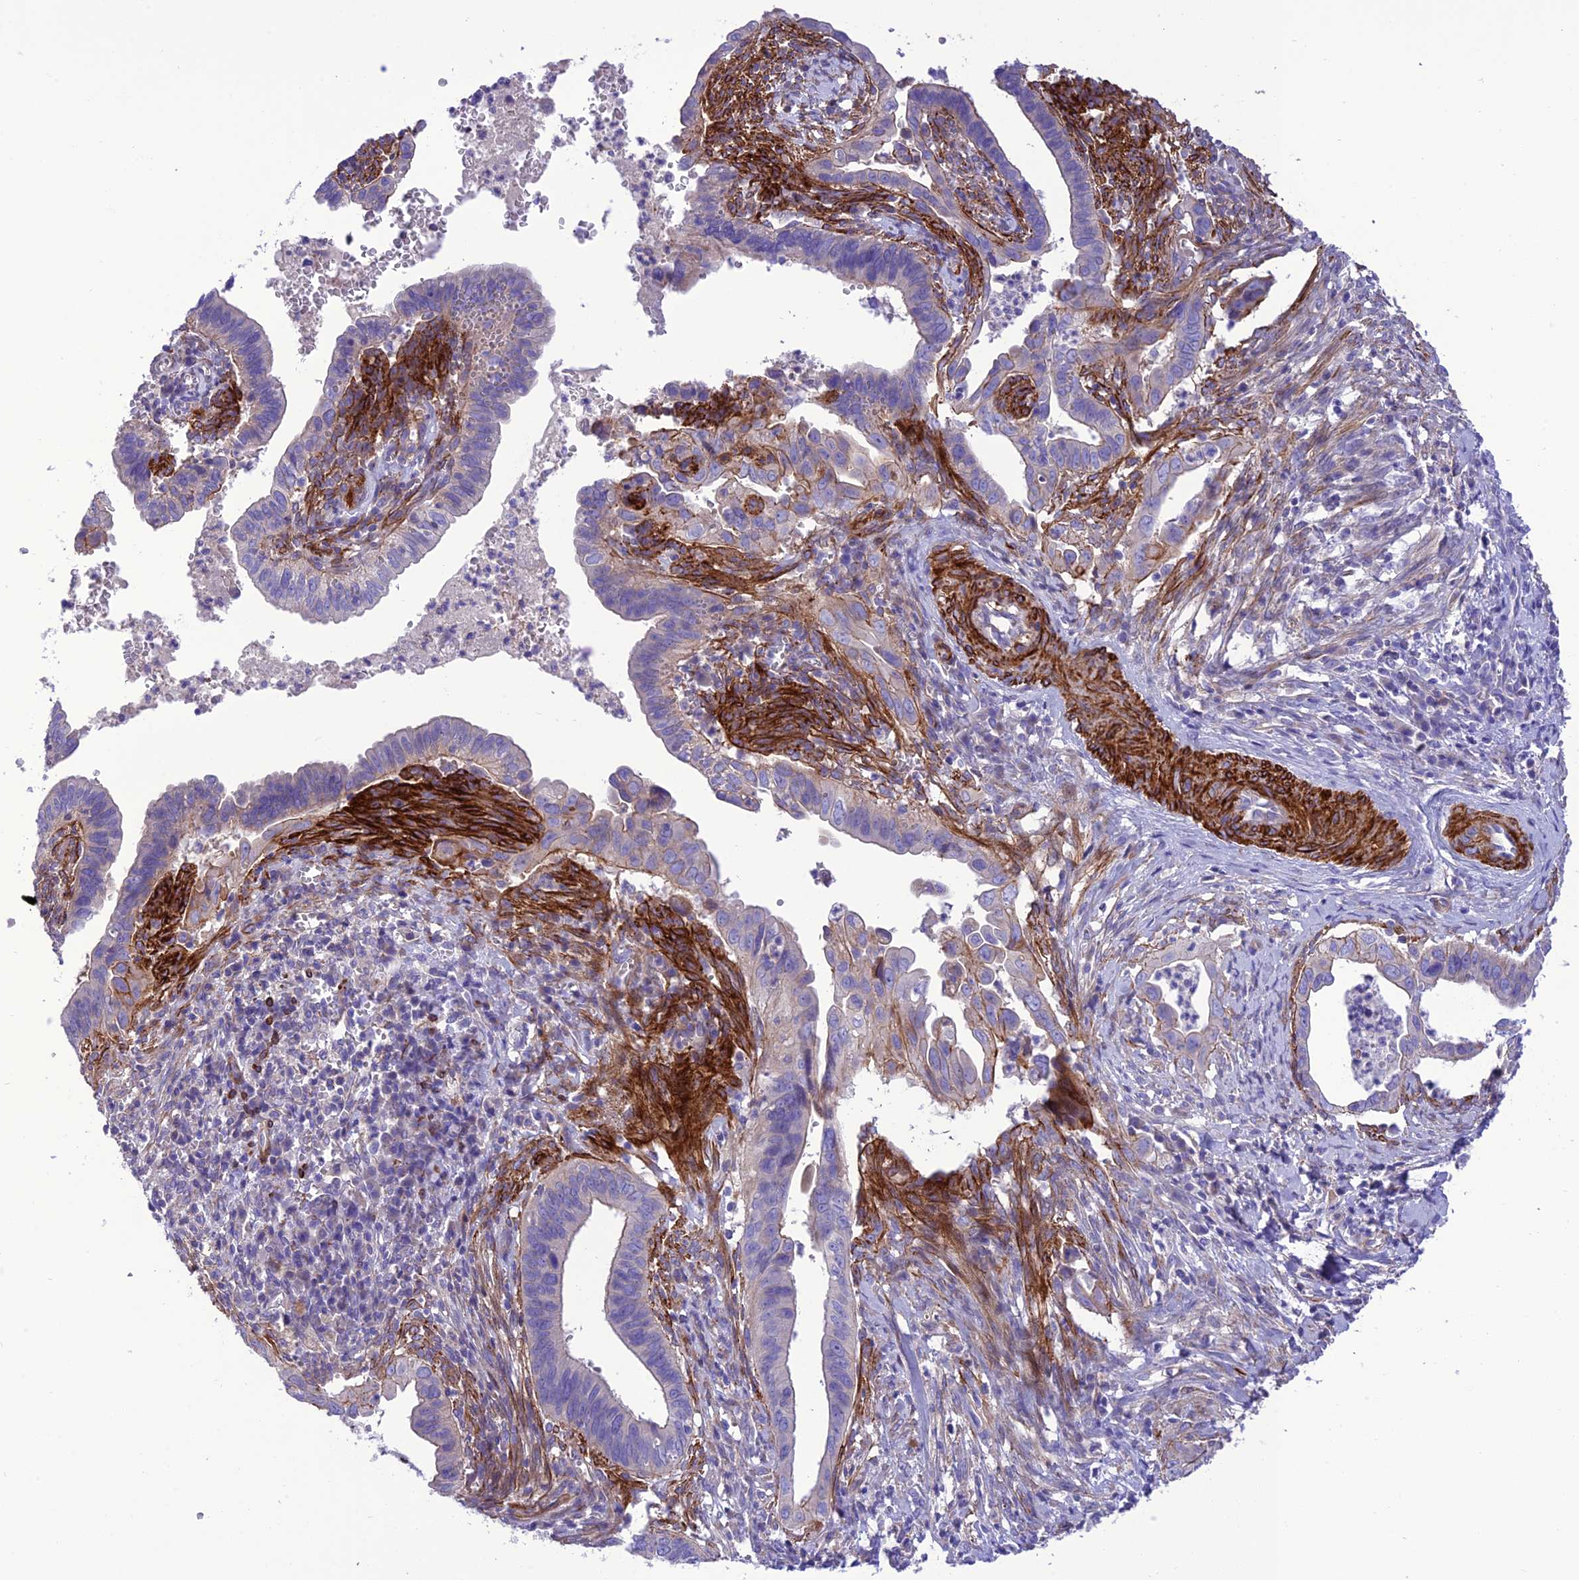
{"staining": {"intensity": "weak", "quantity": "<25%", "location": "cytoplasmic/membranous"}, "tissue": "cervical cancer", "cell_type": "Tumor cells", "image_type": "cancer", "snomed": [{"axis": "morphology", "description": "Adenocarcinoma, NOS"}, {"axis": "topography", "description": "Cervix"}], "caption": "An image of cervical adenocarcinoma stained for a protein reveals no brown staining in tumor cells. The staining was performed using DAB (3,3'-diaminobenzidine) to visualize the protein expression in brown, while the nuclei were stained in blue with hematoxylin (Magnification: 20x).", "gene": "FRA10AC1", "patient": {"sex": "female", "age": 42}}